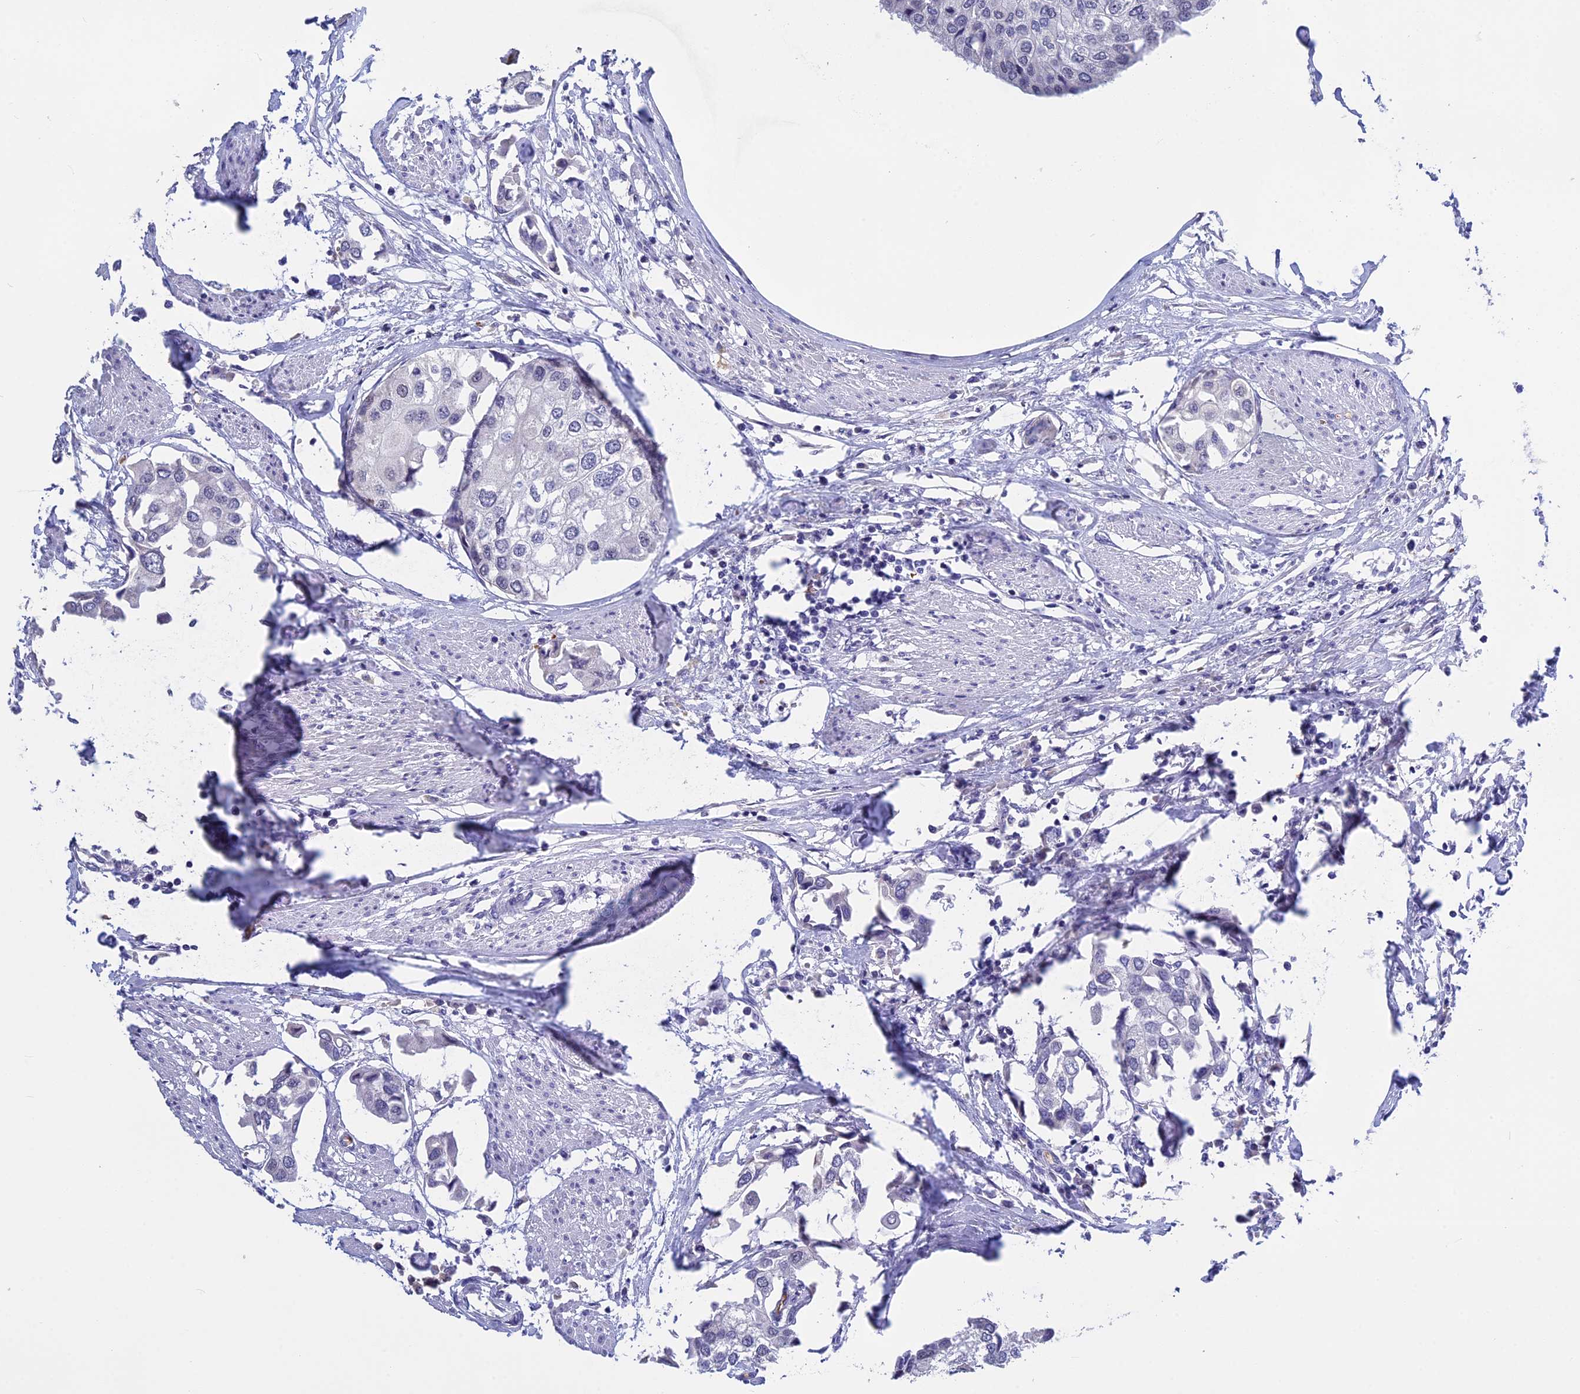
{"staining": {"intensity": "negative", "quantity": "none", "location": "none"}, "tissue": "urothelial cancer", "cell_type": "Tumor cells", "image_type": "cancer", "snomed": [{"axis": "morphology", "description": "Urothelial carcinoma, High grade"}, {"axis": "topography", "description": "Urinary bladder"}], "caption": "An immunohistochemistry (IHC) histopathology image of urothelial cancer is shown. There is no staining in tumor cells of urothelial cancer.", "gene": "KNOP1", "patient": {"sex": "male", "age": 64}}